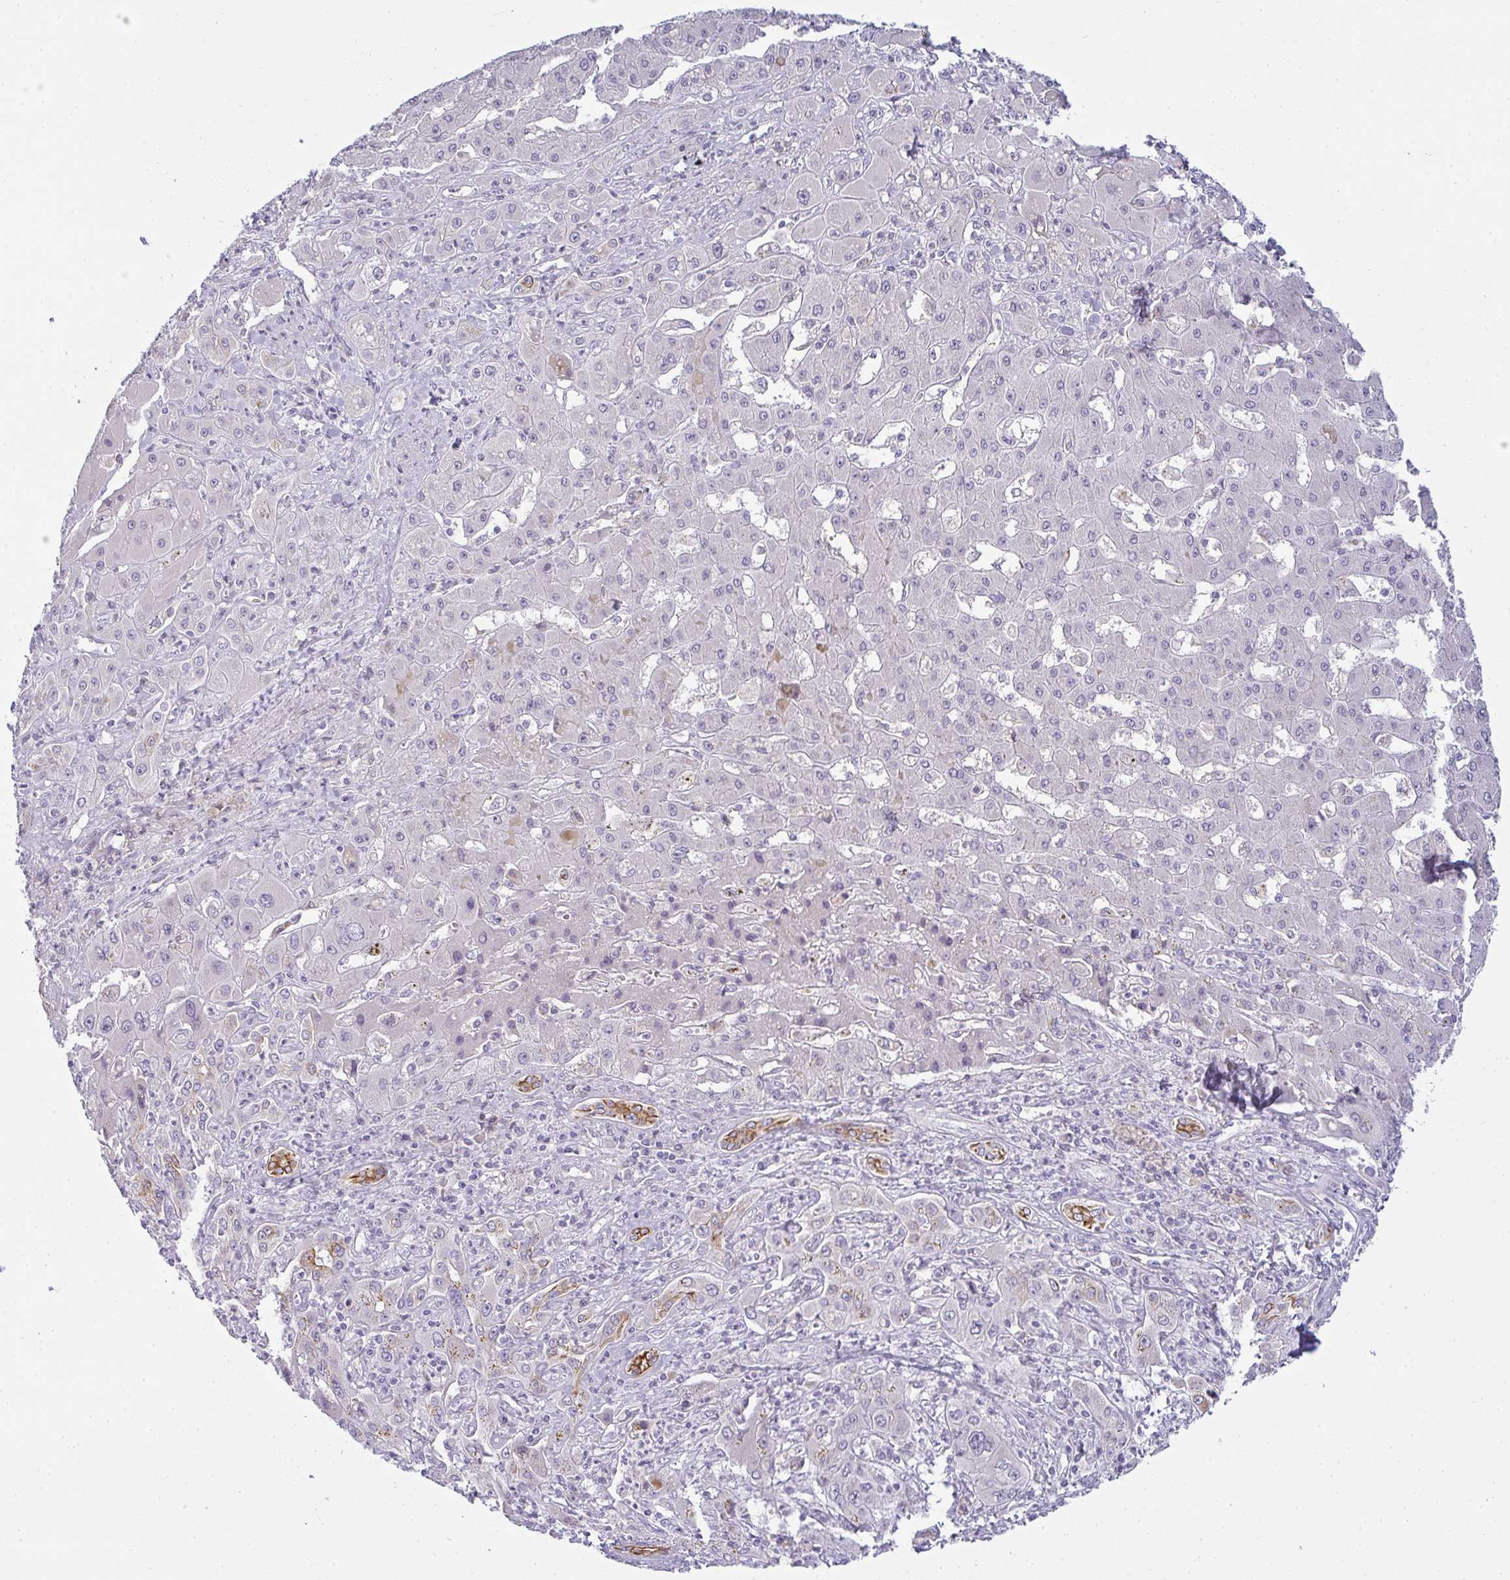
{"staining": {"intensity": "negative", "quantity": "none", "location": "none"}, "tissue": "liver cancer", "cell_type": "Tumor cells", "image_type": "cancer", "snomed": [{"axis": "morphology", "description": "Cholangiocarcinoma"}, {"axis": "topography", "description": "Liver"}], "caption": "Tumor cells show no significant protein staining in liver cholangiocarcinoma.", "gene": "SIRPB2", "patient": {"sex": "male", "age": 67}}